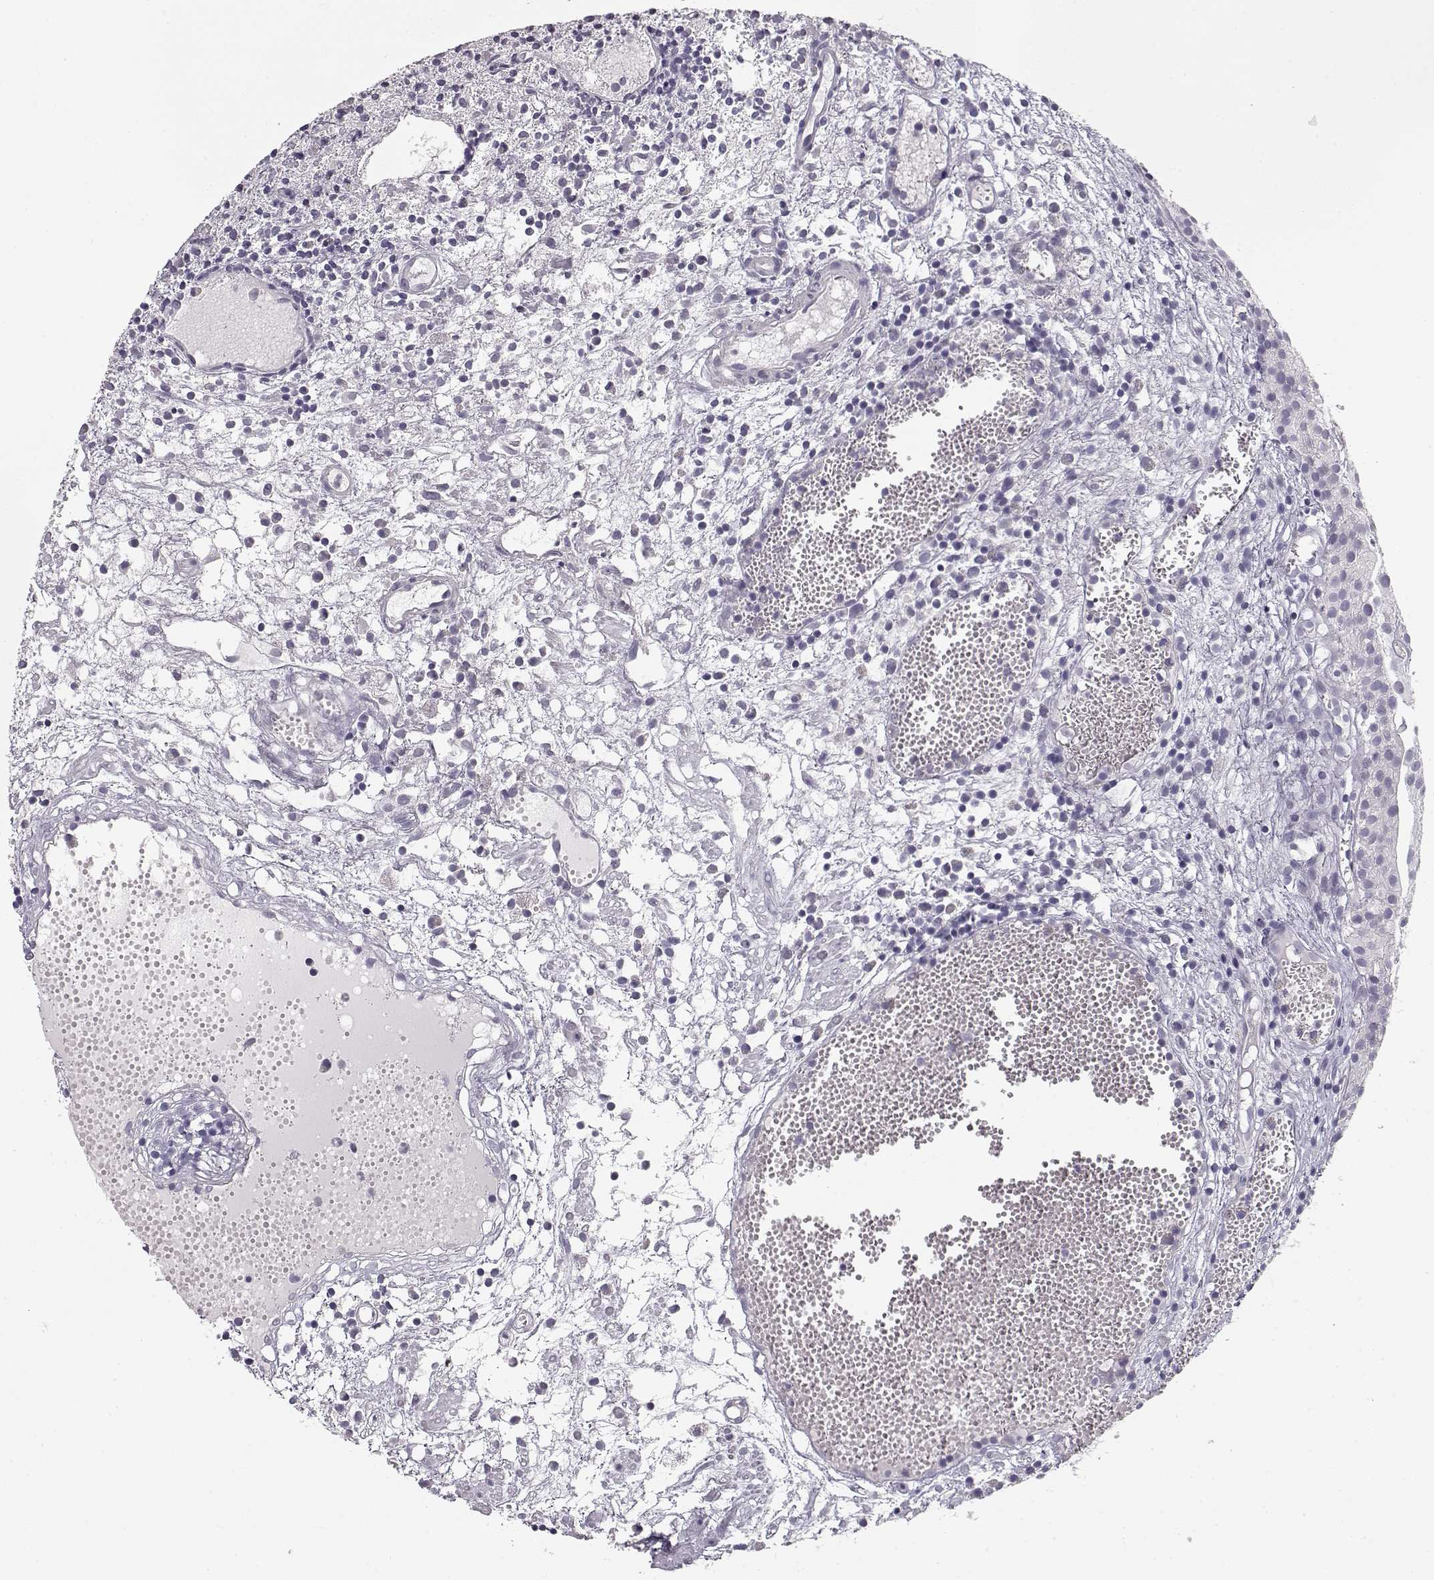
{"staining": {"intensity": "negative", "quantity": "none", "location": "none"}, "tissue": "urothelial cancer", "cell_type": "Tumor cells", "image_type": "cancer", "snomed": [{"axis": "morphology", "description": "Urothelial carcinoma, Low grade"}, {"axis": "topography", "description": "Urinary bladder"}], "caption": "Micrograph shows no significant protein expression in tumor cells of urothelial carcinoma (low-grade). (Stains: DAB (3,3'-diaminobenzidine) immunohistochemistry (IHC) with hematoxylin counter stain, Microscopy: brightfield microscopy at high magnification).", "gene": "FAM205A", "patient": {"sex": "male", "age": 79}}